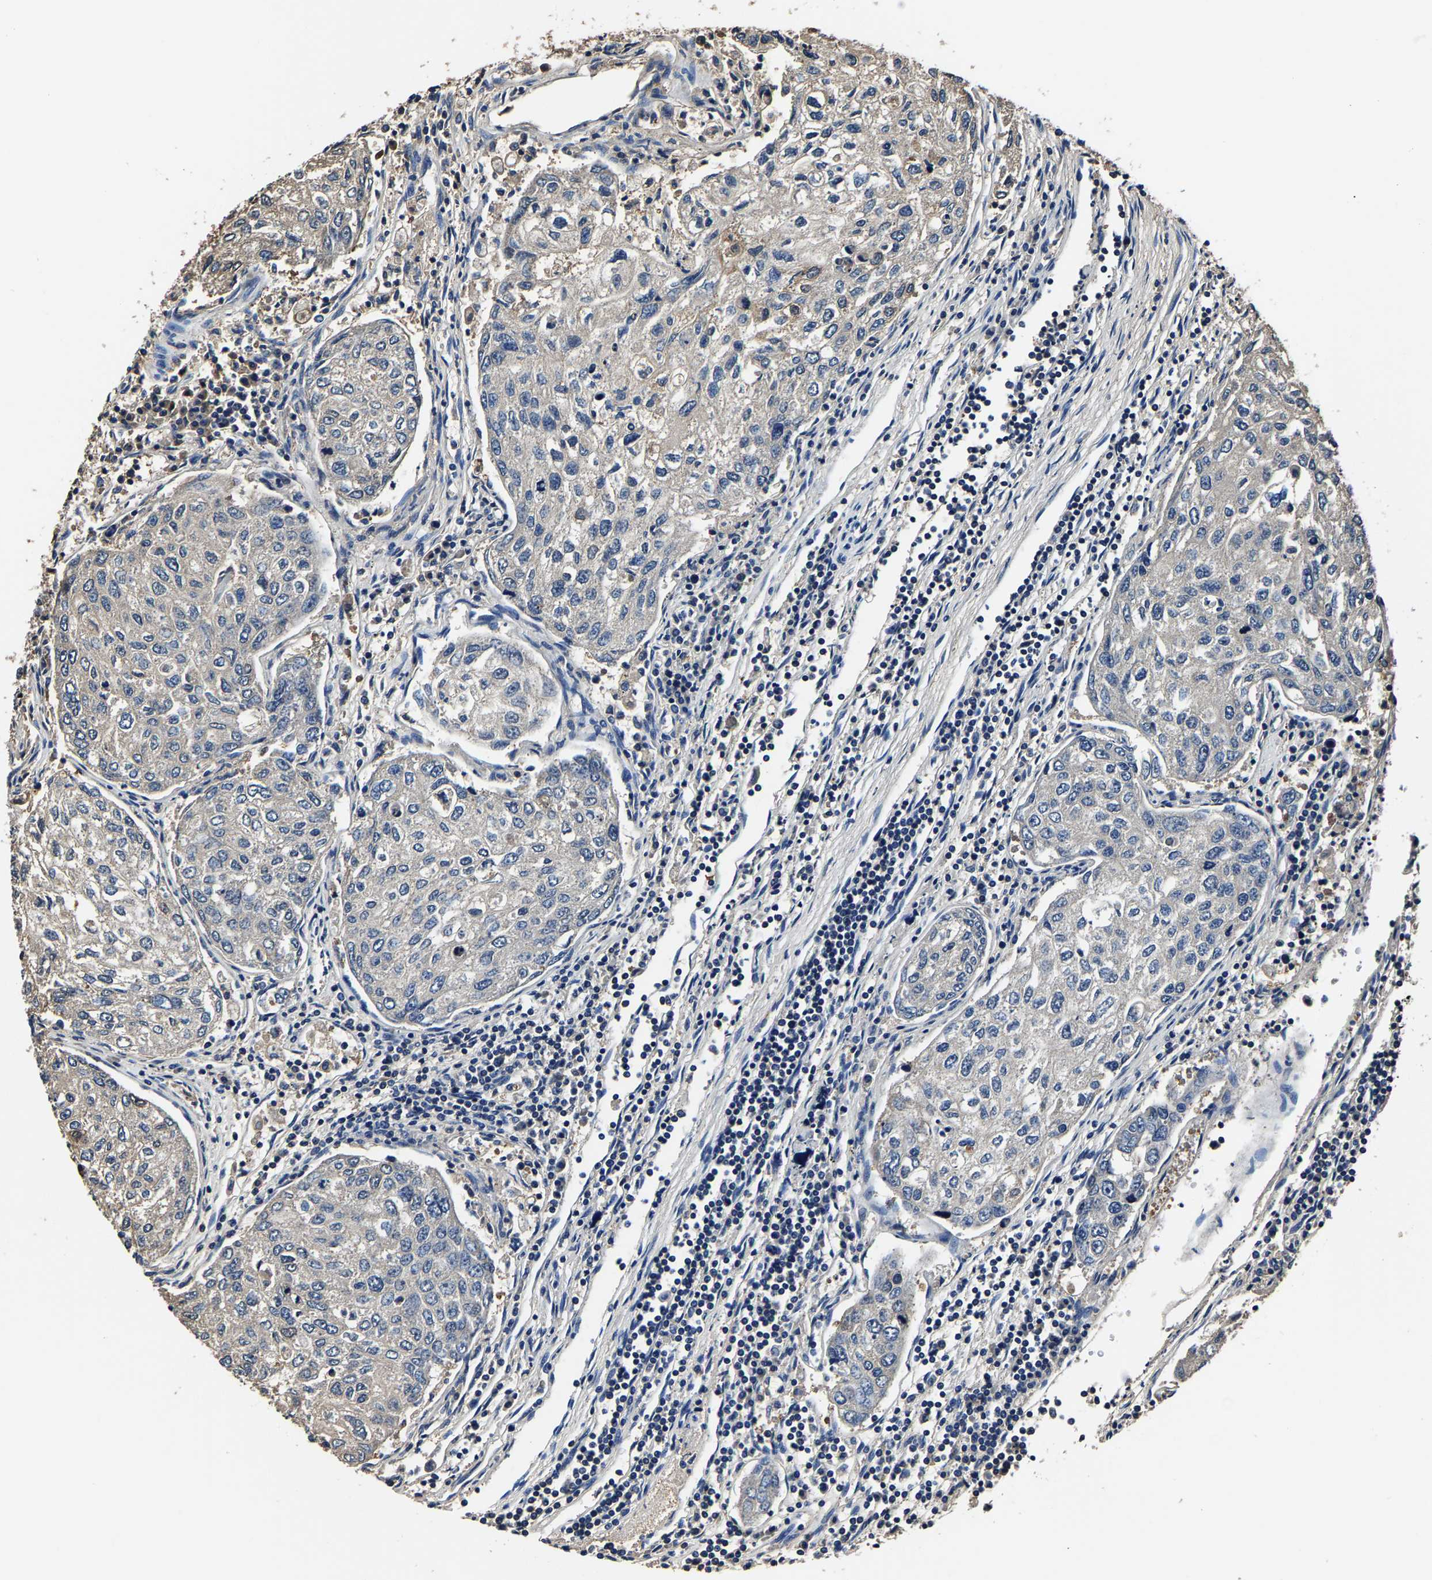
{"staining": {"intensity": "negative", "quantity": "none", "location": "none"}, "tissue": "urothelial cancer", "cell_type": "Tumor cells", "image_type": "cancer", "snomed": [{"axis": "morphology", "description": "Urothelial carcinoma, High grade"}, {"axis": "topography", "description": "Lymph node"}, {"axis": "topography", "description": "Urinary bladder"}], "caption": "Tumor cells show no significant staining in urothelial cancer.", "gene": "ALDOB", "patient": {"sex": "male", "age": 51}}